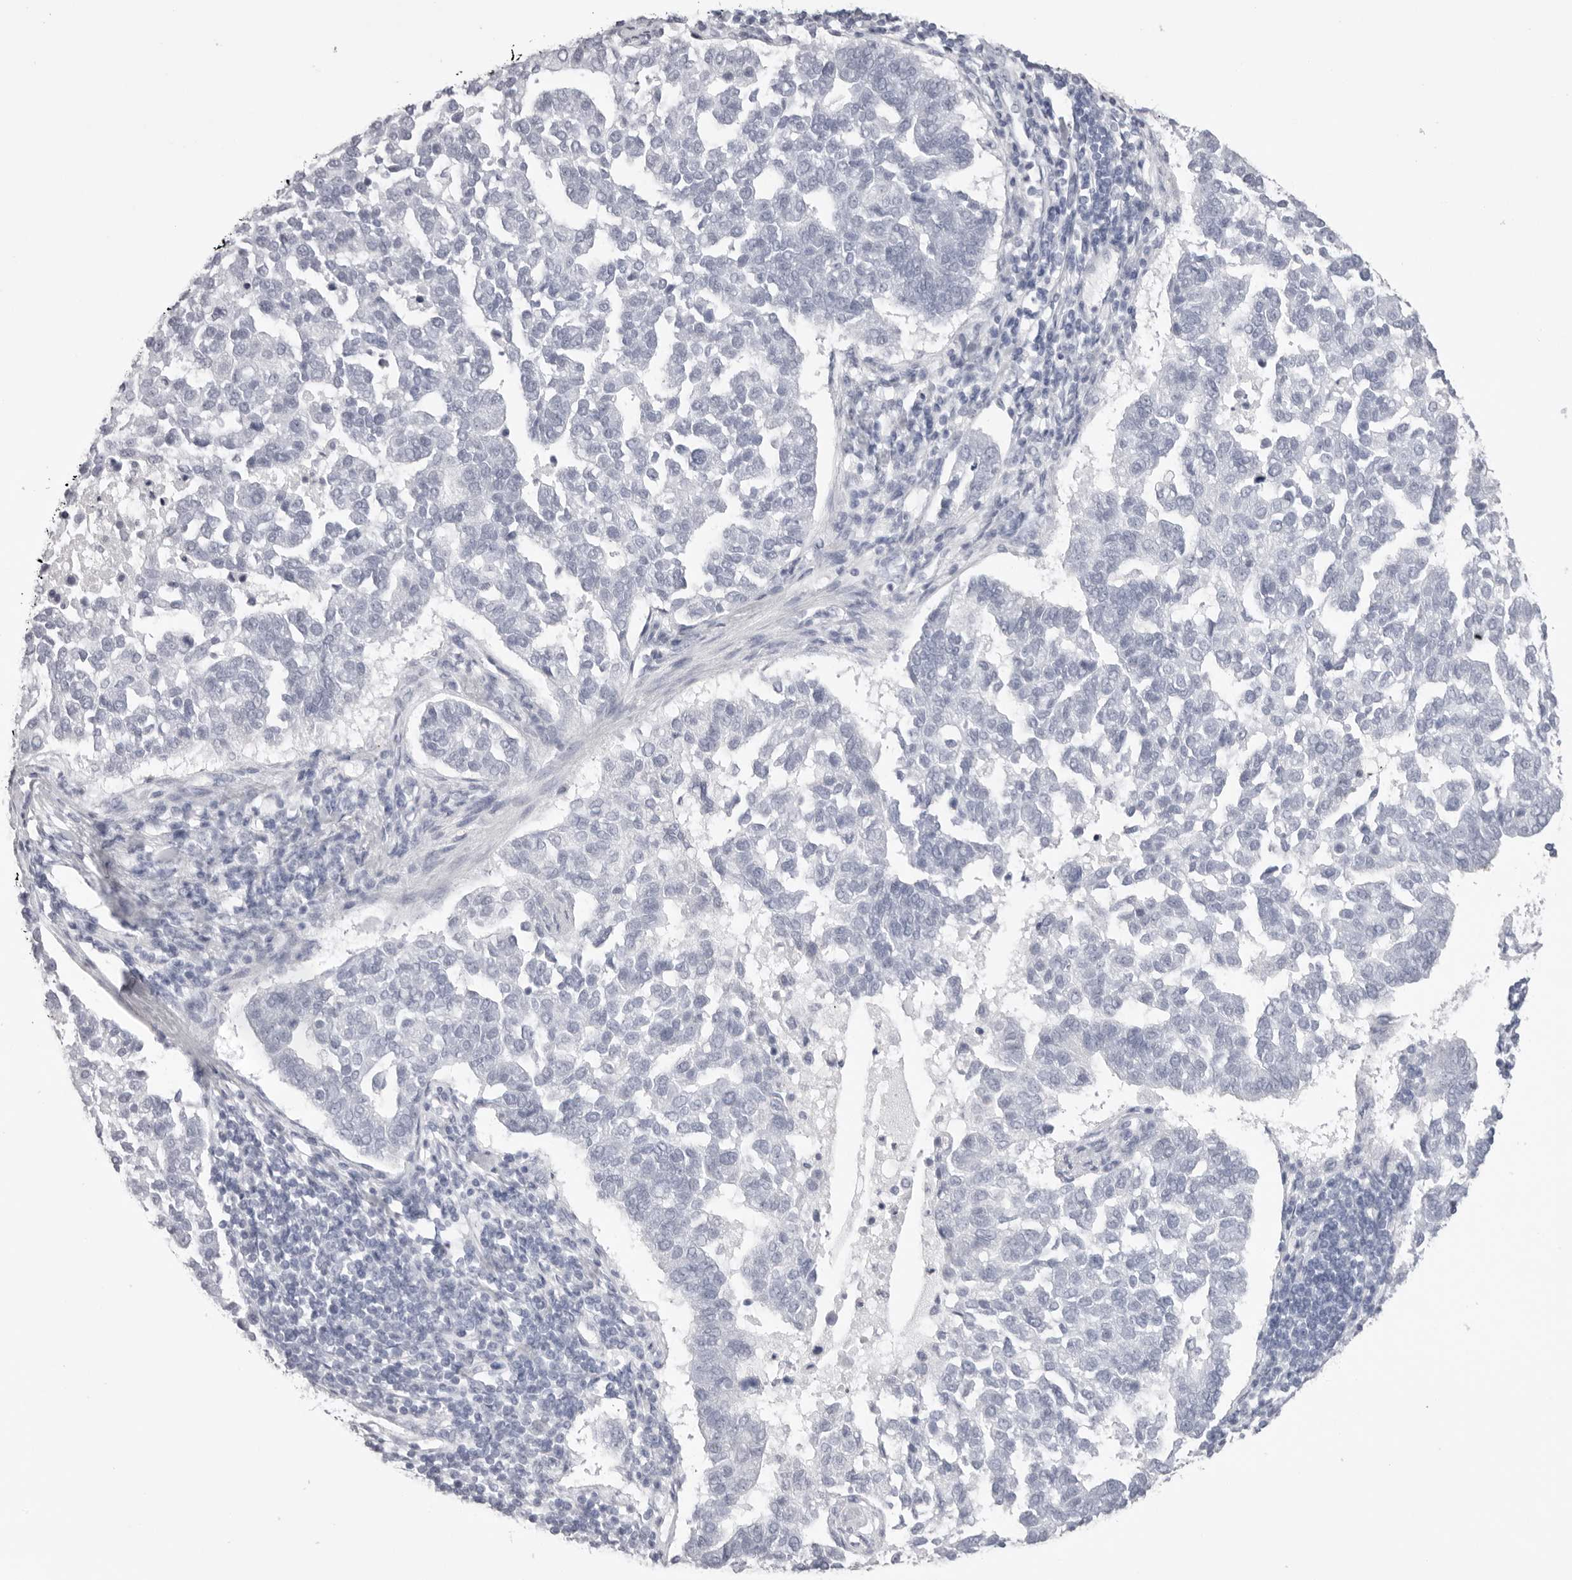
{"staining": {"intensity": "negative", "quantity": "none", "location": "none"}, "tissue": "pancreatic cancer", "cell_type": "Tumor cells", "image_type": "cancer", "snomed": [{"axis": "morphology", "description": "Adenocarcinoma, NOS"}, {"axis": "topography", "description": "Pancreas"}], "caption": "Immunohistochemistry histopathology image of neoplastic tissue: human pancreatic cancer stained with DAB (3,3'-diaminobenzidine) demonstrates no significant protein positivity in tumor cells. Nuclei are stained in blue.", "gene": "TMOD4", "patient": {"sex": "female", "age": 61}}